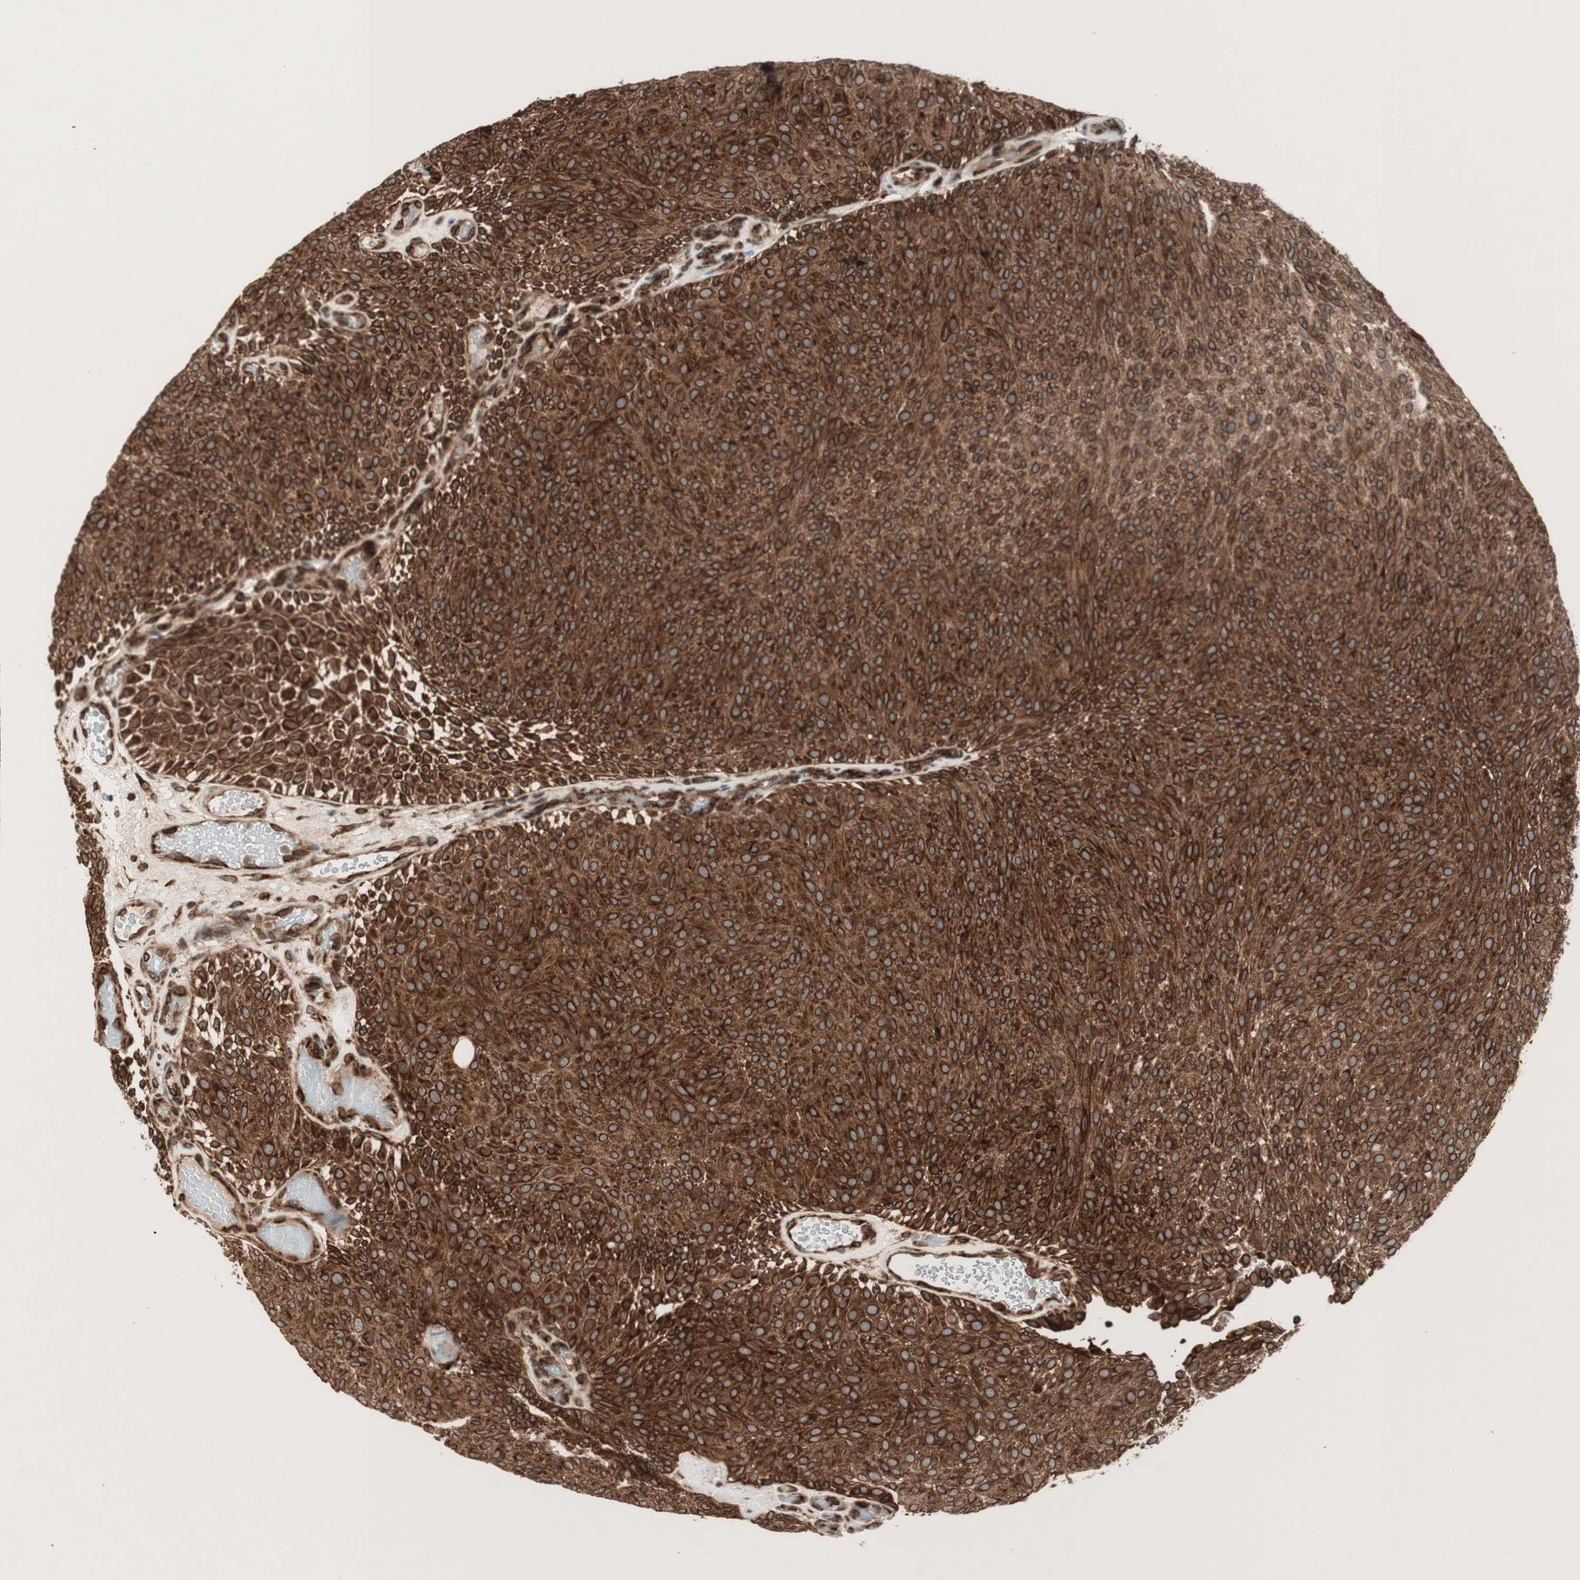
{"staining": {"intensity": "strong", "quantity": ">75%", "location": "cytoplasmic/membranous,nuclear"}, "tissue": "urothelial cancer", "cell_type": "Tumor cells", "image_type": "cancer", "snomed": [{"axis": "morphology", "description": "Urothelial carcinoma, Low grade"}, {"axis": "topography", "description": "Urinary bladder"}], "caption": "Brown immunohistochemical staining in human urothelial carcinoma (low-grade) demonstrates strong cytoplasmic/membranous and nuclear staining in about >75% of tumor cells.", "gene": "NUP62", "patient": {"sex": "male", "age": 78}}